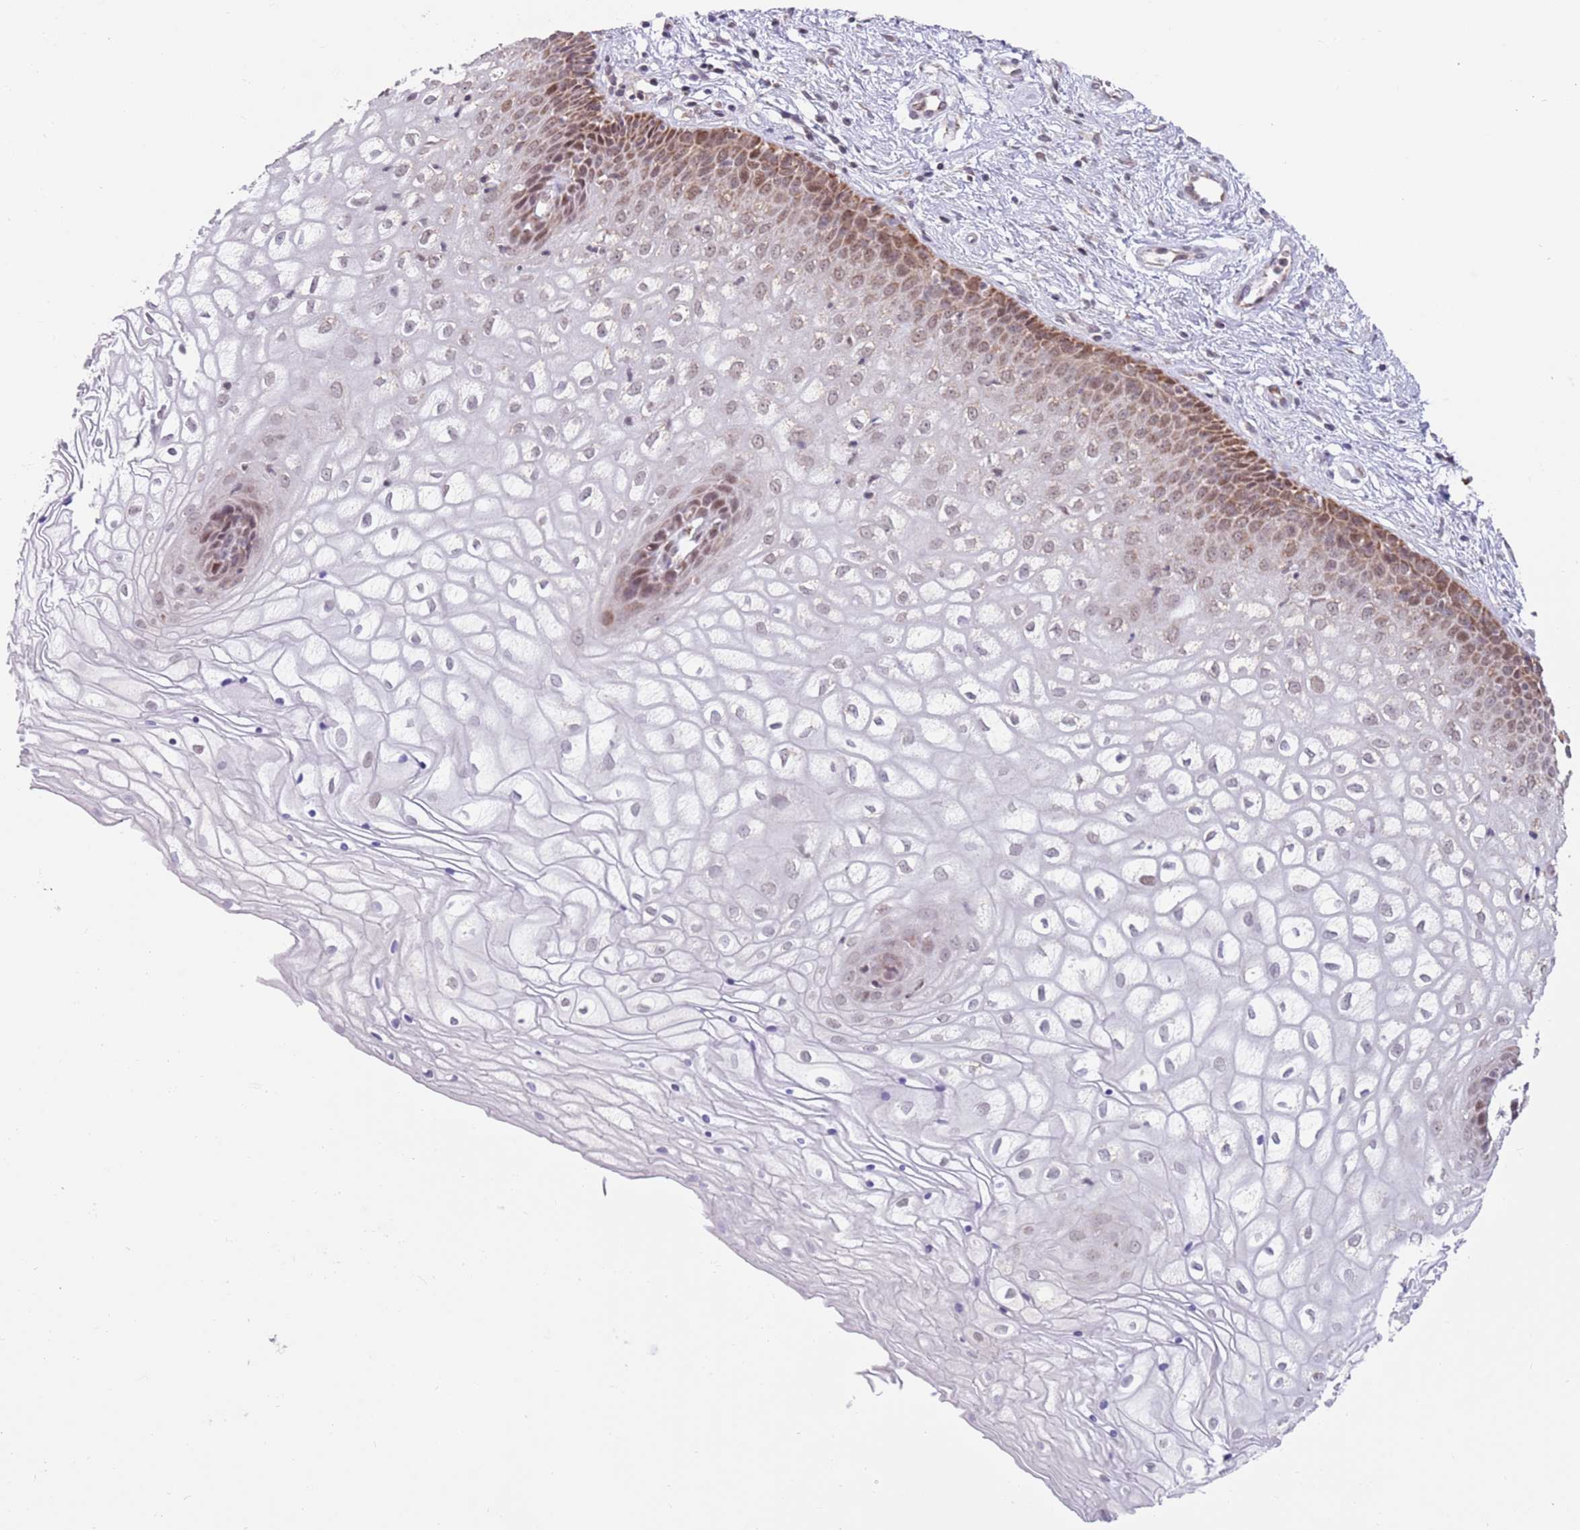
{"staining": {"intensity": "moderate", "quantity": "25%-75%", "location": "cytoplasmic/membranous"}, "tissue": "vagina", "cell_type": "Squamous epithelial cells", "image_type": "normal", "snomed": [{"axis": "morphology", "description": "Normal tissue, NOS"}, {"axis": "topography", "description": "Vagina"}], "caption": "Protein staining demonstrates moderate cytoplasmic/membranous positivity in about 25%-75% of squamous epithelial cells in normal vagina.", "gene": "TIMM13", "patient": {"sex": "female", "age": 34}}